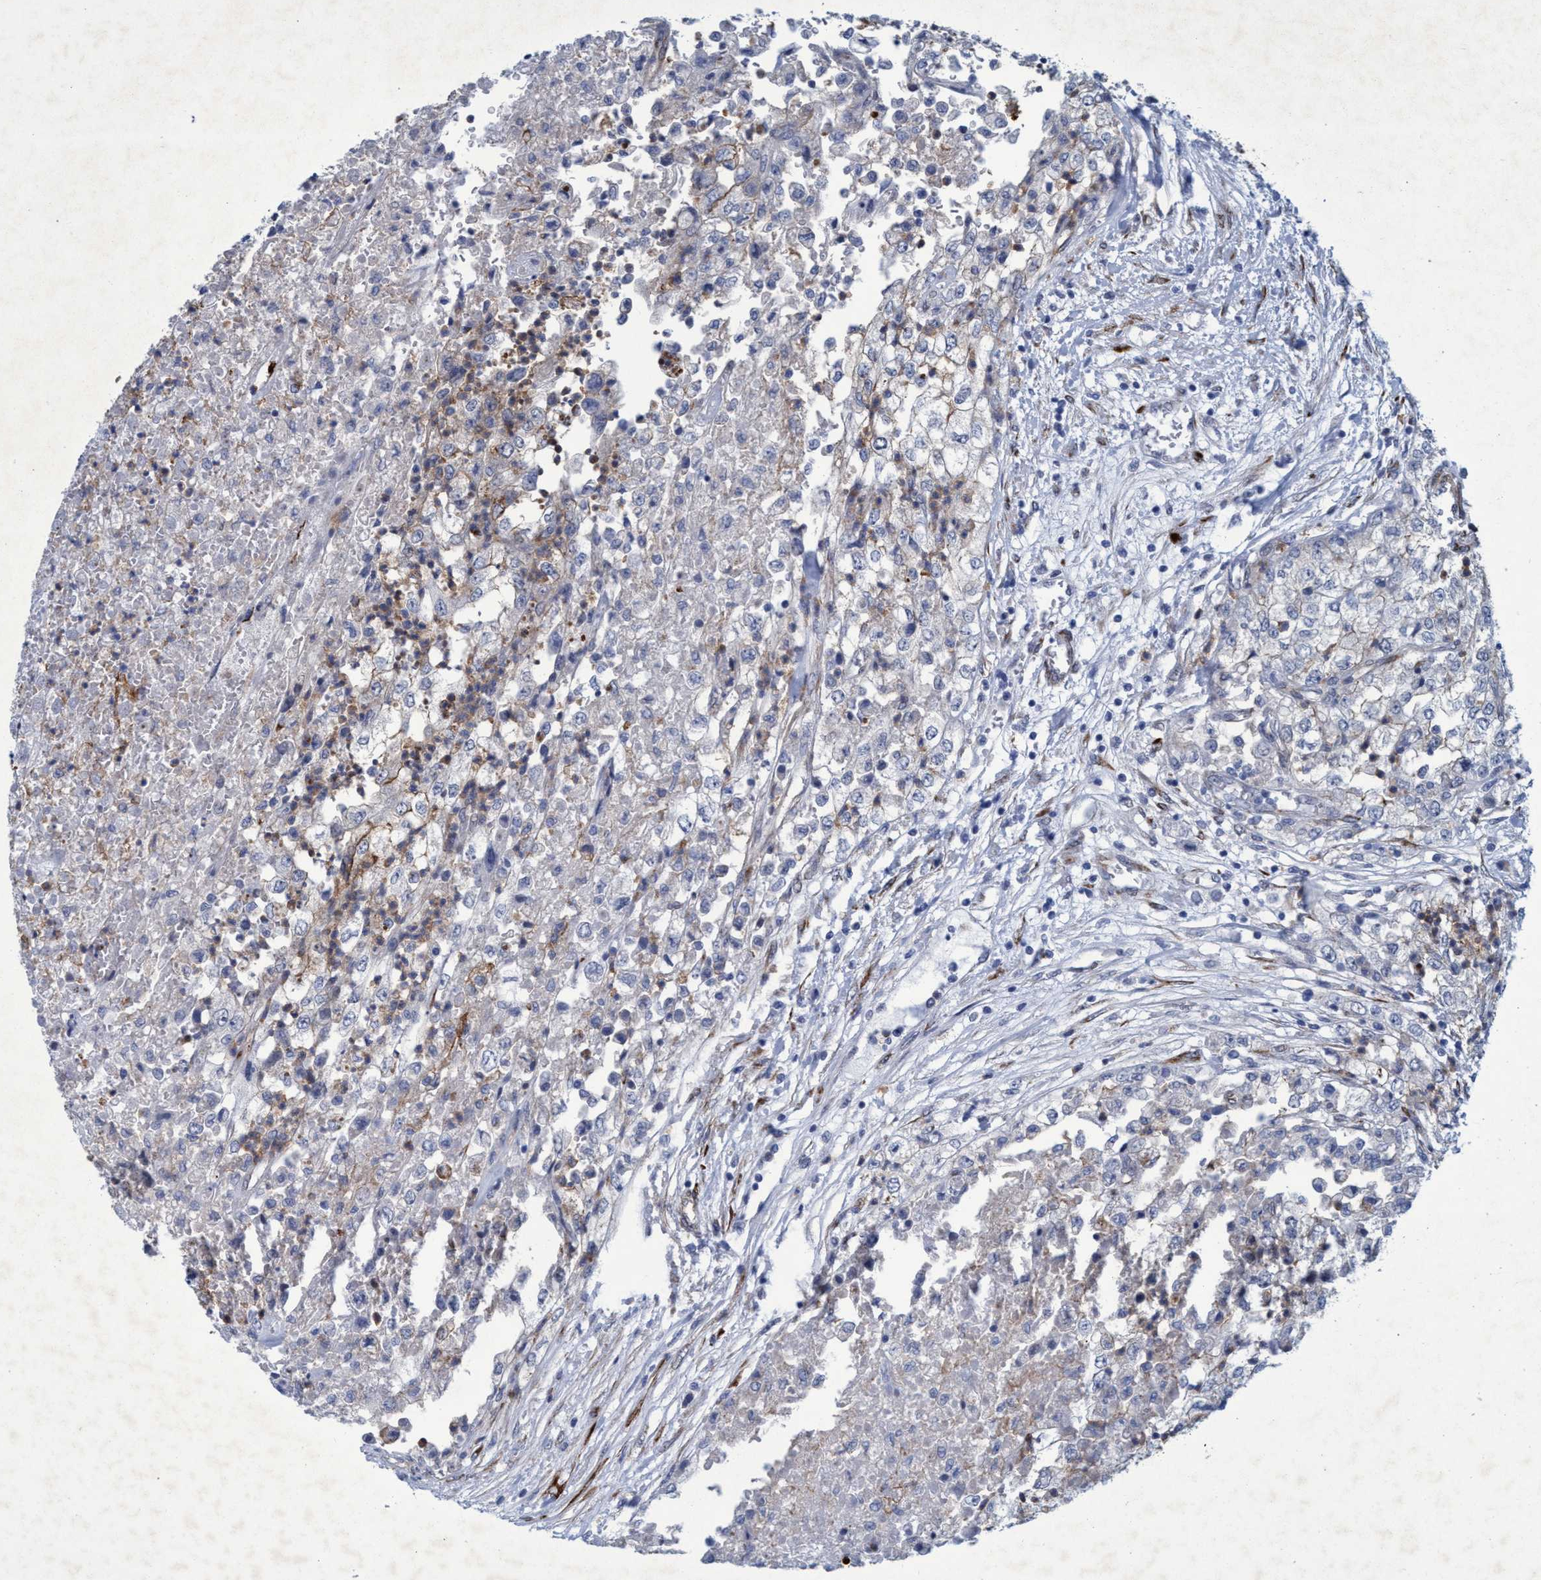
{"staining": {"intensity": "weak", "quantity": "<25%", "location": "cytoplasmic/membranous"}, "tissue": "renal cancer", "cell_type": "Tumor cells", "image_type": "cancer", "snomed": [{"axis": "morphology", "description": "Adenocarcinoma, NOS"}, {"axis": "topography", "description": "Kidney"}], "caption": "A histopathology image of renal cancer stained for a protein exhibits no brown staining in tumor cells.", "gene": "SLC43A2", "patient": {"sex": "female", "age": 54}}